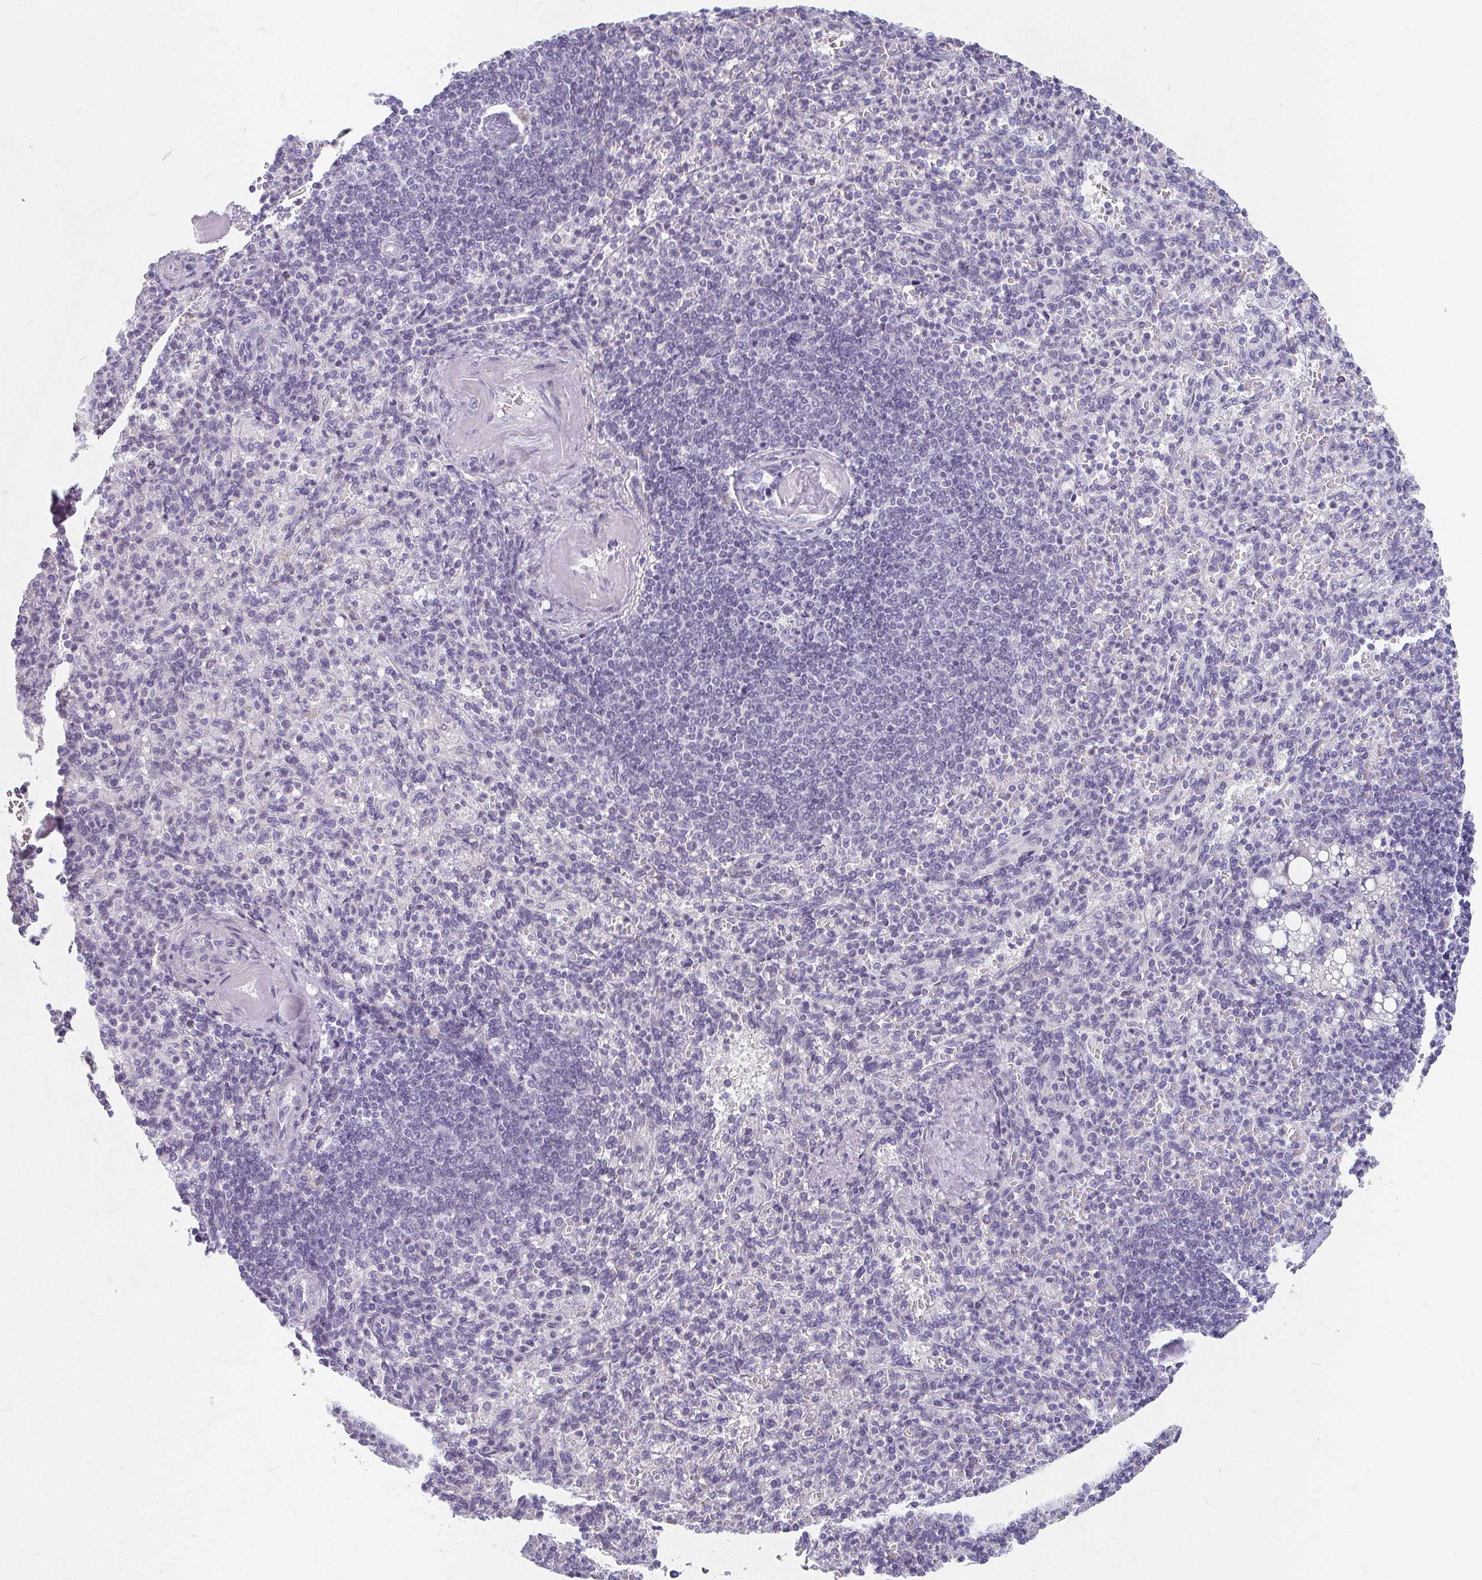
{"staining": {"intensity": "negative", "quantity": "none", "location": "none"}, "tissue": "spleen", "cell_type": "Cells in red pulp", "image_type": "normal", "snomed": [{"axis": "morphology", "description": "Normal tissue, NOS"}, {"axis": "topography", "description": "Spleen"}], "caption": "A high-resolution photomicrograph shows immunohistochemistry (IHC) staining of normal spleen, which displays no significant staining in cells in red pulp.", "gene": "CAMKV", "patient": {"sex": "female", "age": 74}}